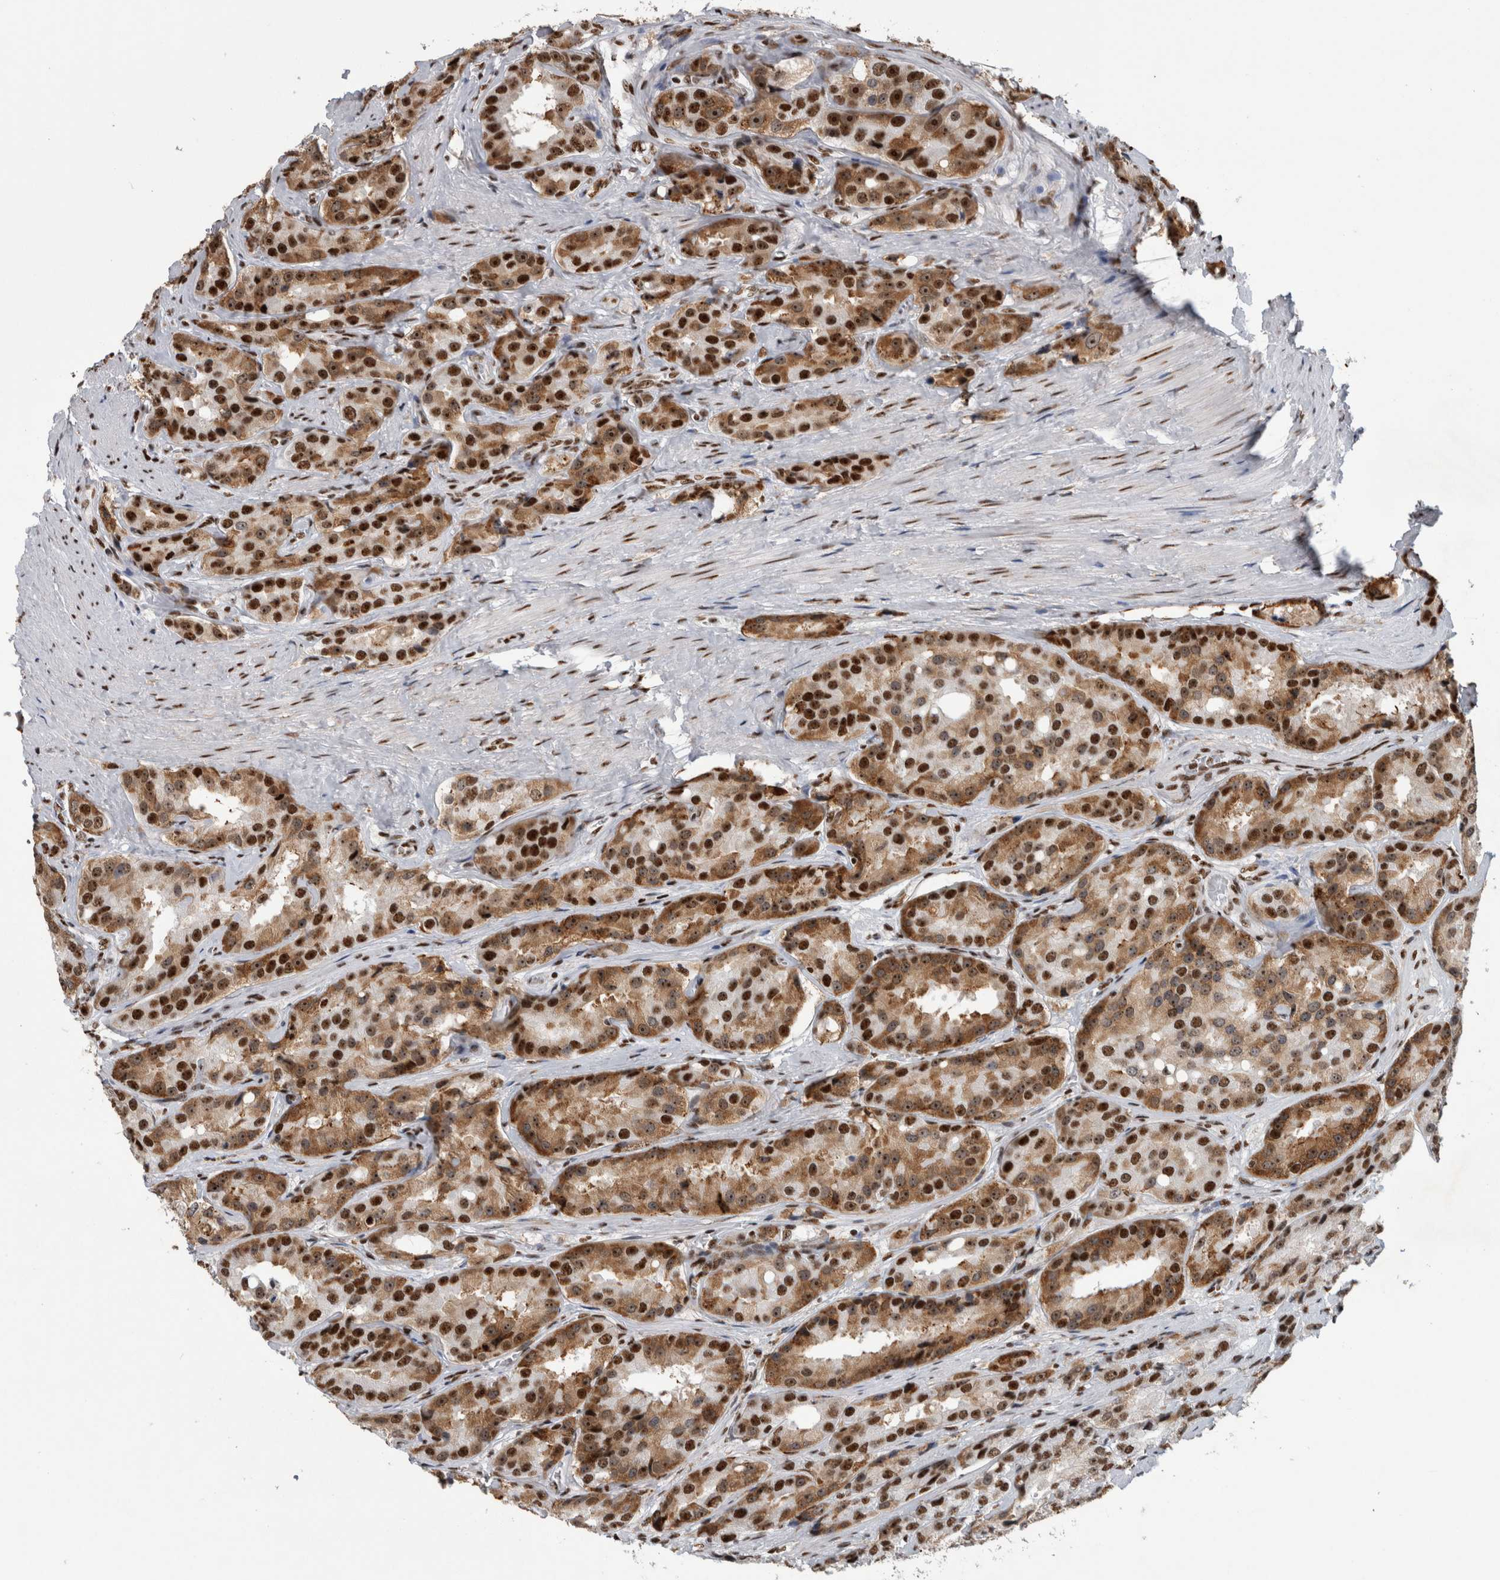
{"staining": {"intensity": "strong", "quantity": ">75%", "location": "cytoplasmic/membranous,nuclear"}, "tissue": "prostate cancer", "cell_type": "Tumor cells", "image_type": "cancer", "snomed": [{"axis": "morphology", "description": "Adenocarcinoma, High grade"}, {"axis": "topography", "description": "Prostate"}], "caption": "This photomicrograph displays prostate cancer stained with IHC to label a protein in brown. The cytoplasmic/membranous and nuclear of tumor cells show strong positivity for the protein. Nuclei are counter-stained blue.", "gene": "NCL", "patient": {"sex": "male", "age": 60}}